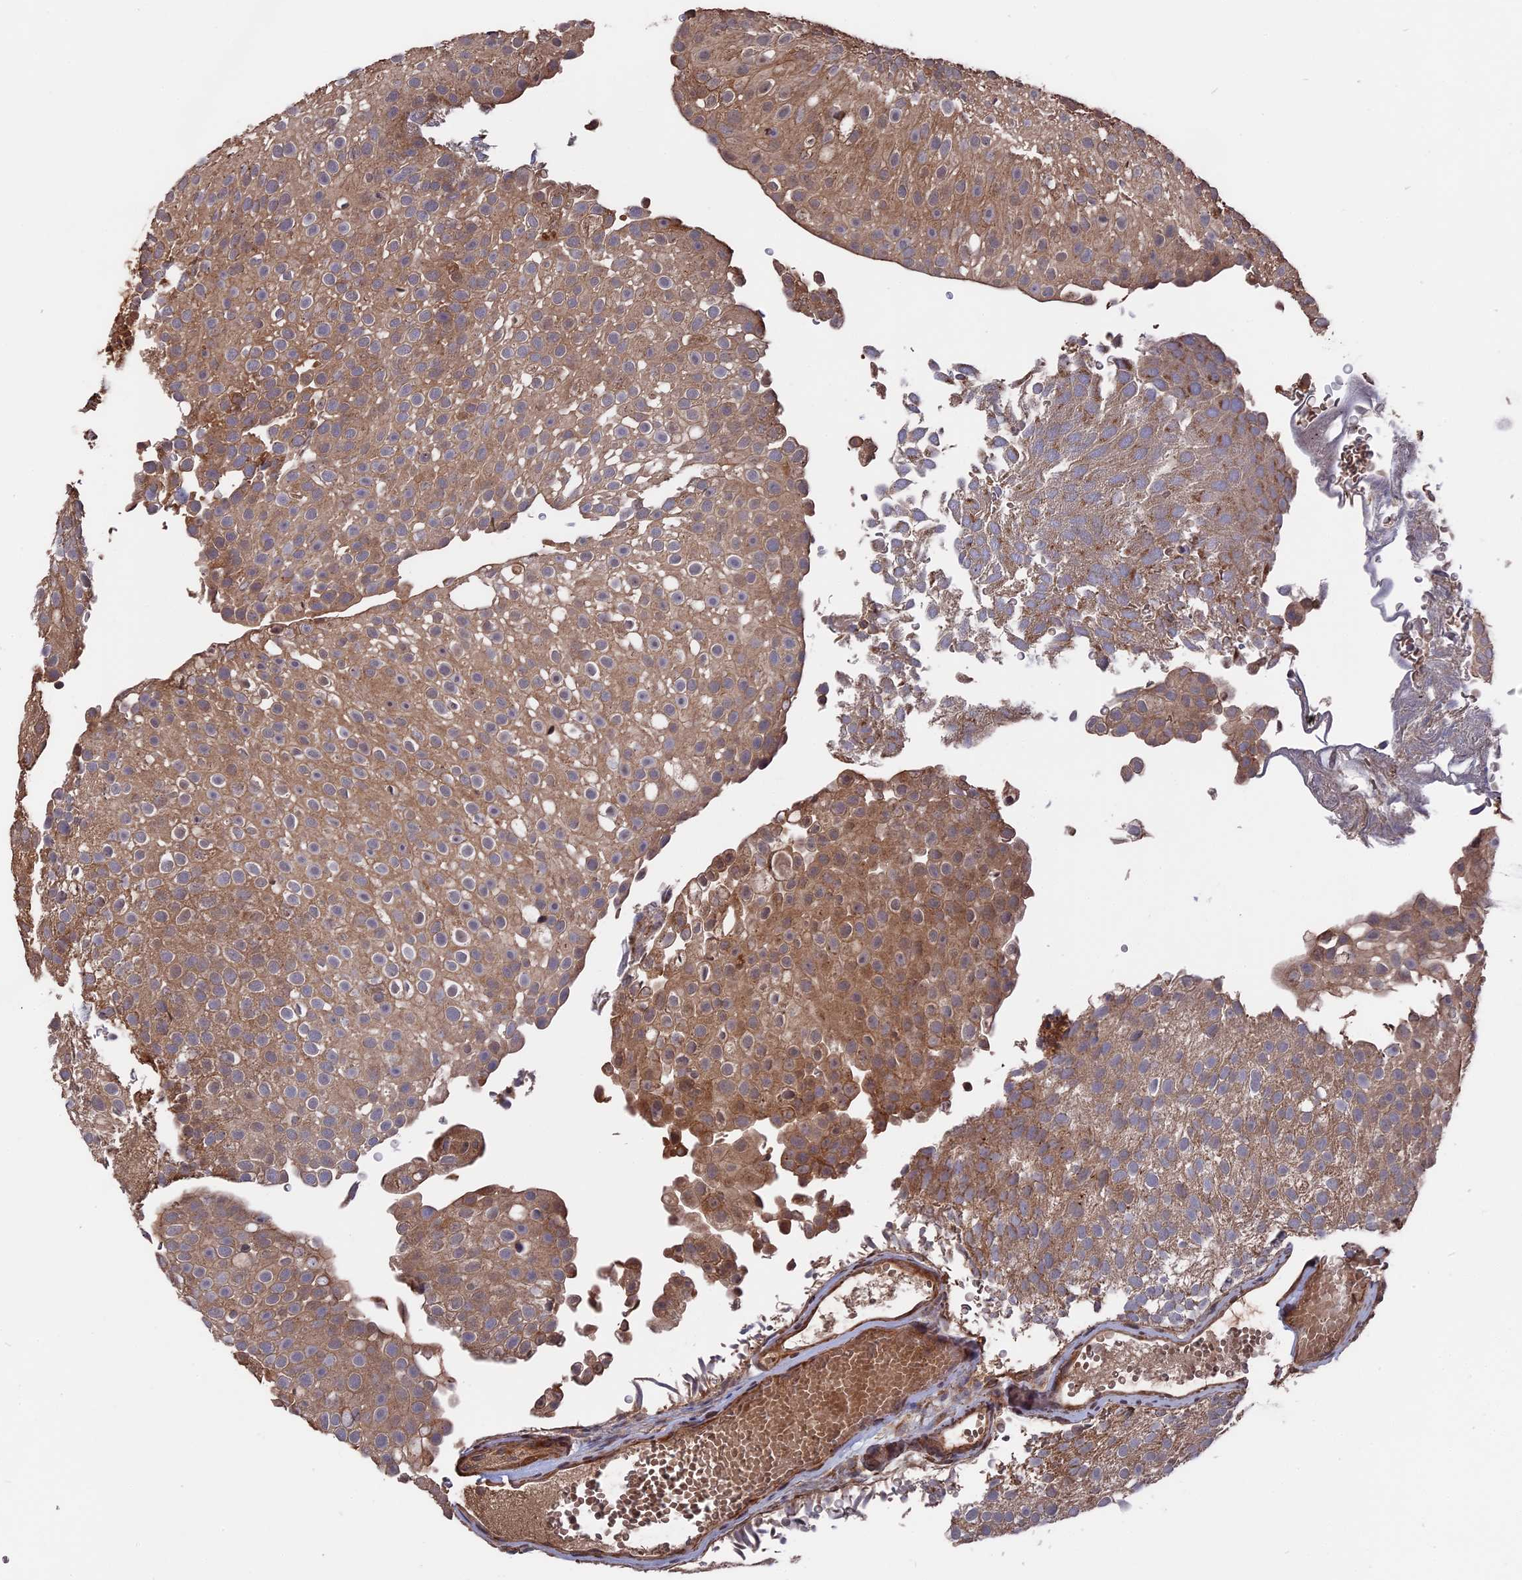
{"staining": {"intensity": "moderate", "quantity": ">75%", "location": "cytoplasmic/membranous"}, "tissue": "urothelial cancer", "cell_type": "Tumor cells", "image_type": "cancer", "snomed": [{"axis": "morphology", "description": "Urothelial carcinoma, Low grade"}, {"axis": "topography", "description": "Urinary bladder"}], "caption": "The micrograph reveals immunohistochemical staining of urothelial cancer. There is moderate cytoplasmic/membranous positivity is appreciated in approximately >75% of tumor cells. The protein of interest is stained brown, and the nuclei are stained in blue (DAB IHC with brightfield microscopy, high magnification).", "gene": "TELO2", "patient": {"sex": "male", "age": 78}}